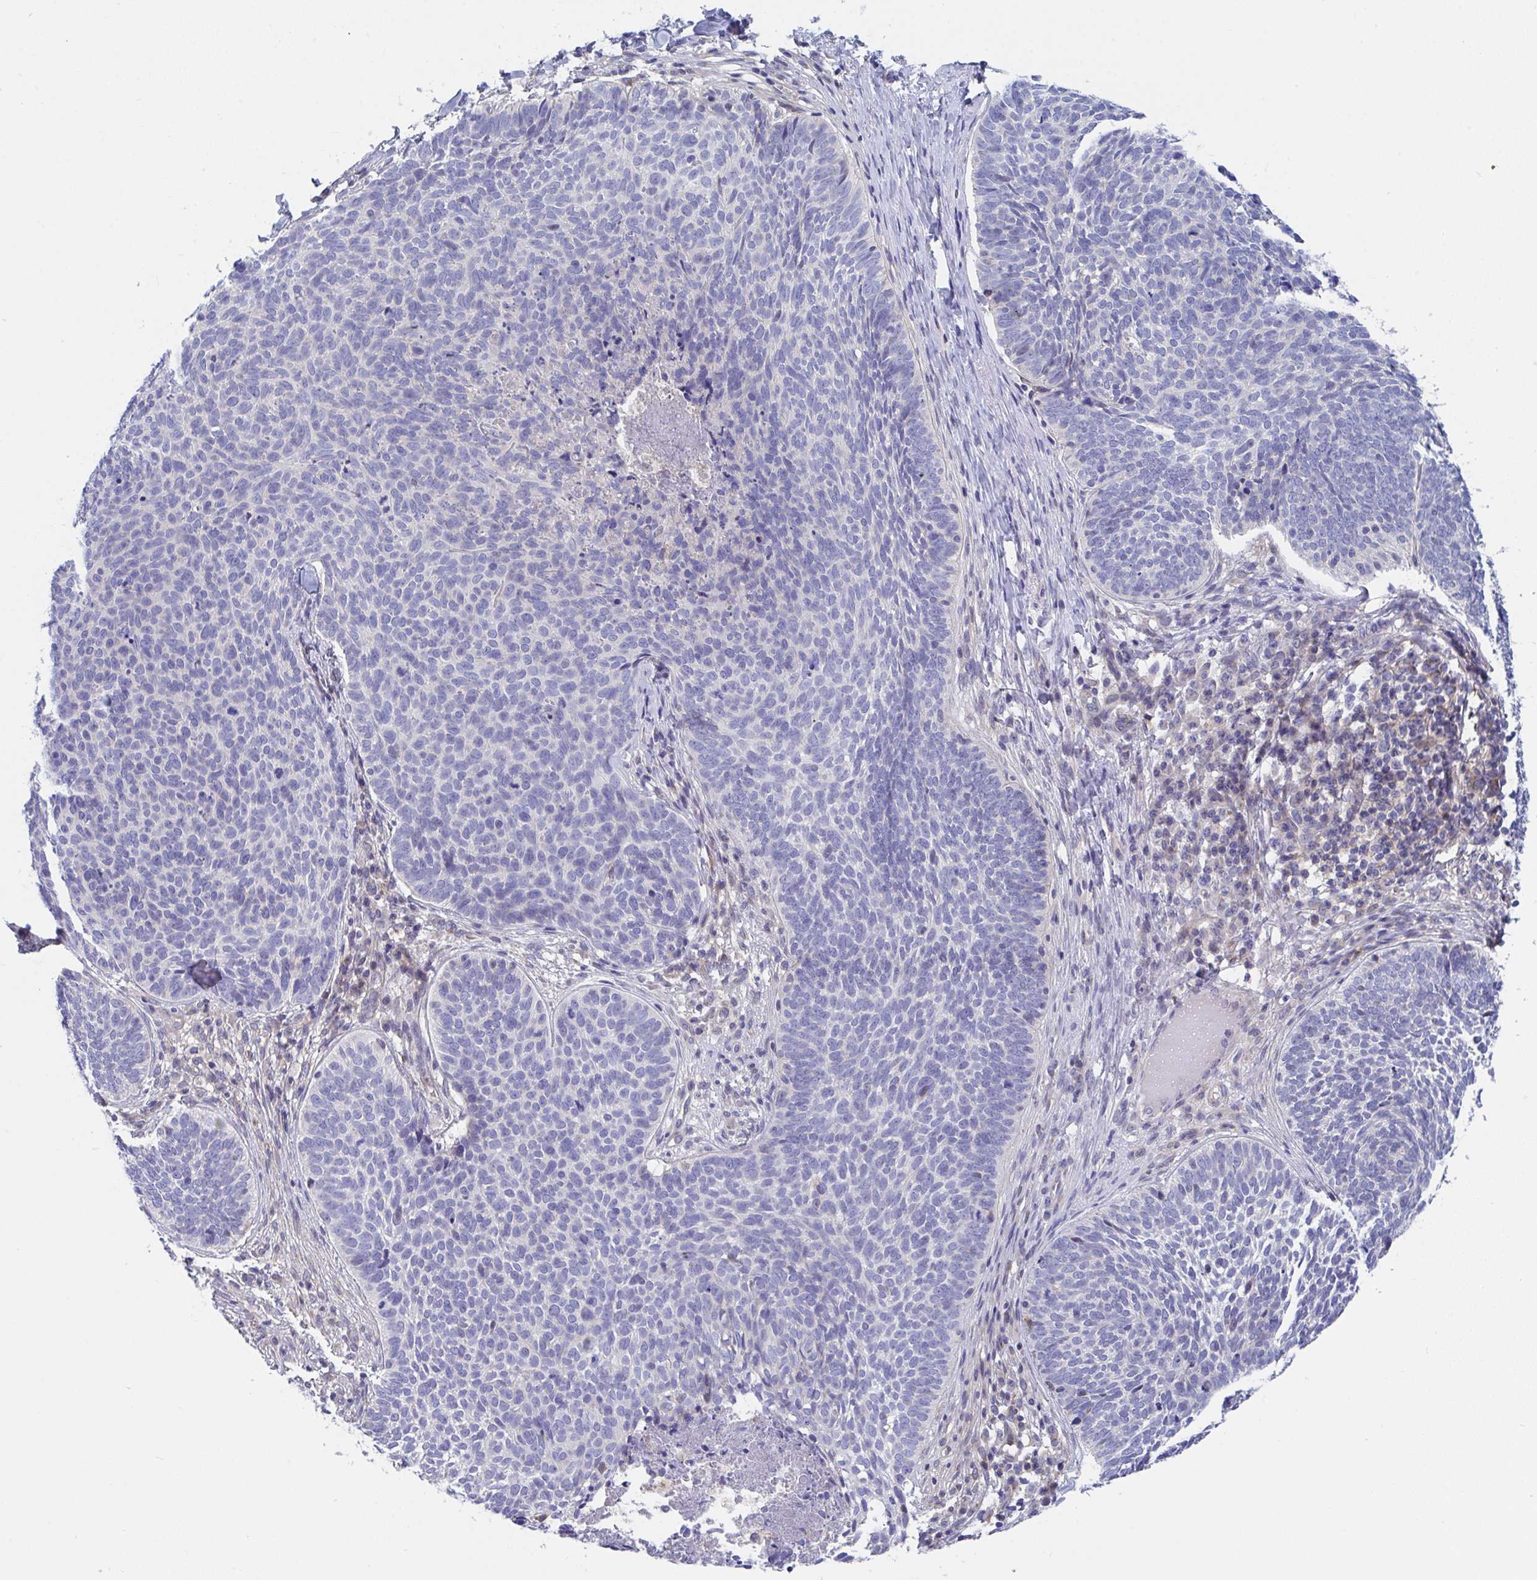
{"staining": {"intensity": "negative", "quantity": "none", "location": "none"}, "tissue": "skin cancer", "cell_type": "Tumor cells", "image_type": "cancer", "snomed": [{"axis": "morphology", "description": "Basal cell carcinoma"}, {"axis": "topography", "description": "Skin"}, {"axis": "topography", "description": "Skin of face"}], "caption": "This photomicrograph is of skin cancer stained with immunohistochemistry (IHC) to label a protein in brown with the nuclei are counter-stained blue. There is no staining in tumor cells. (Stains: DAB (3,3'-diaminobenzidine) immunohistochemistry with hematoxylin counter stain, Microscopy: brightfield microscopy at high magnification).", "gene": "P2RX3", "patient": {"sex": "male", "age": 56}}